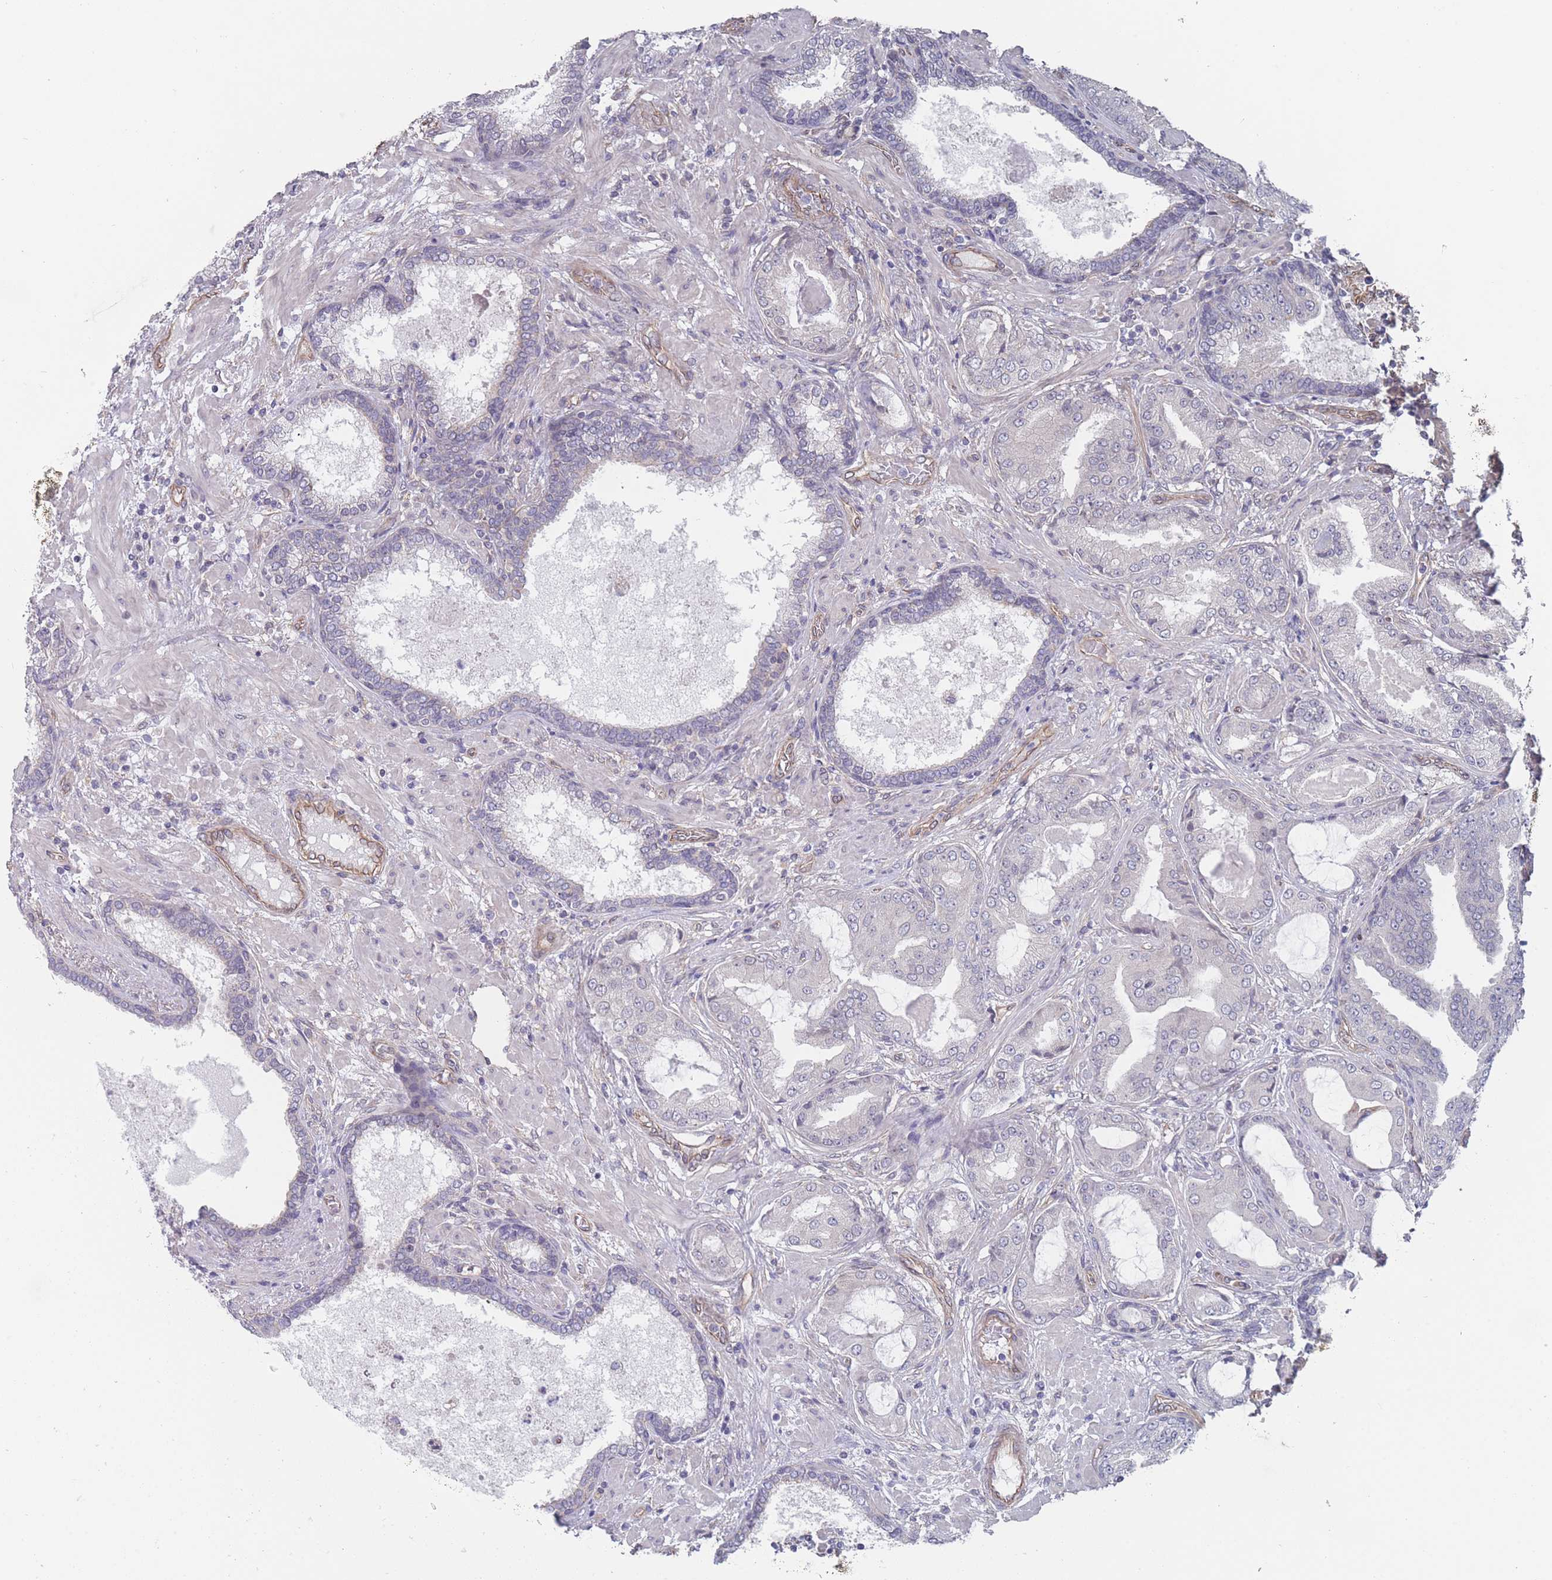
{"staining": {"intensity": "negative", "quantity": "none", "location": "none"}, "tissue": "prostate cancer", "cell_type": "Tumor cells", "image_type": "cancer", "snomed": [{"axis": "morphology", "description": "Adenocarcinoma, High grade"}, {"axis": "topography", "description": "Prostate"}], "caption": "DAB (3,3'-diaminobenzidine) immunohistochemical staining of human high-grade adenocarcinoma (prostate) demonstrates no significant positivity in tumor cells.", "gene": "SLC1A6", "patient": {"sex": "male", "age": 68}}